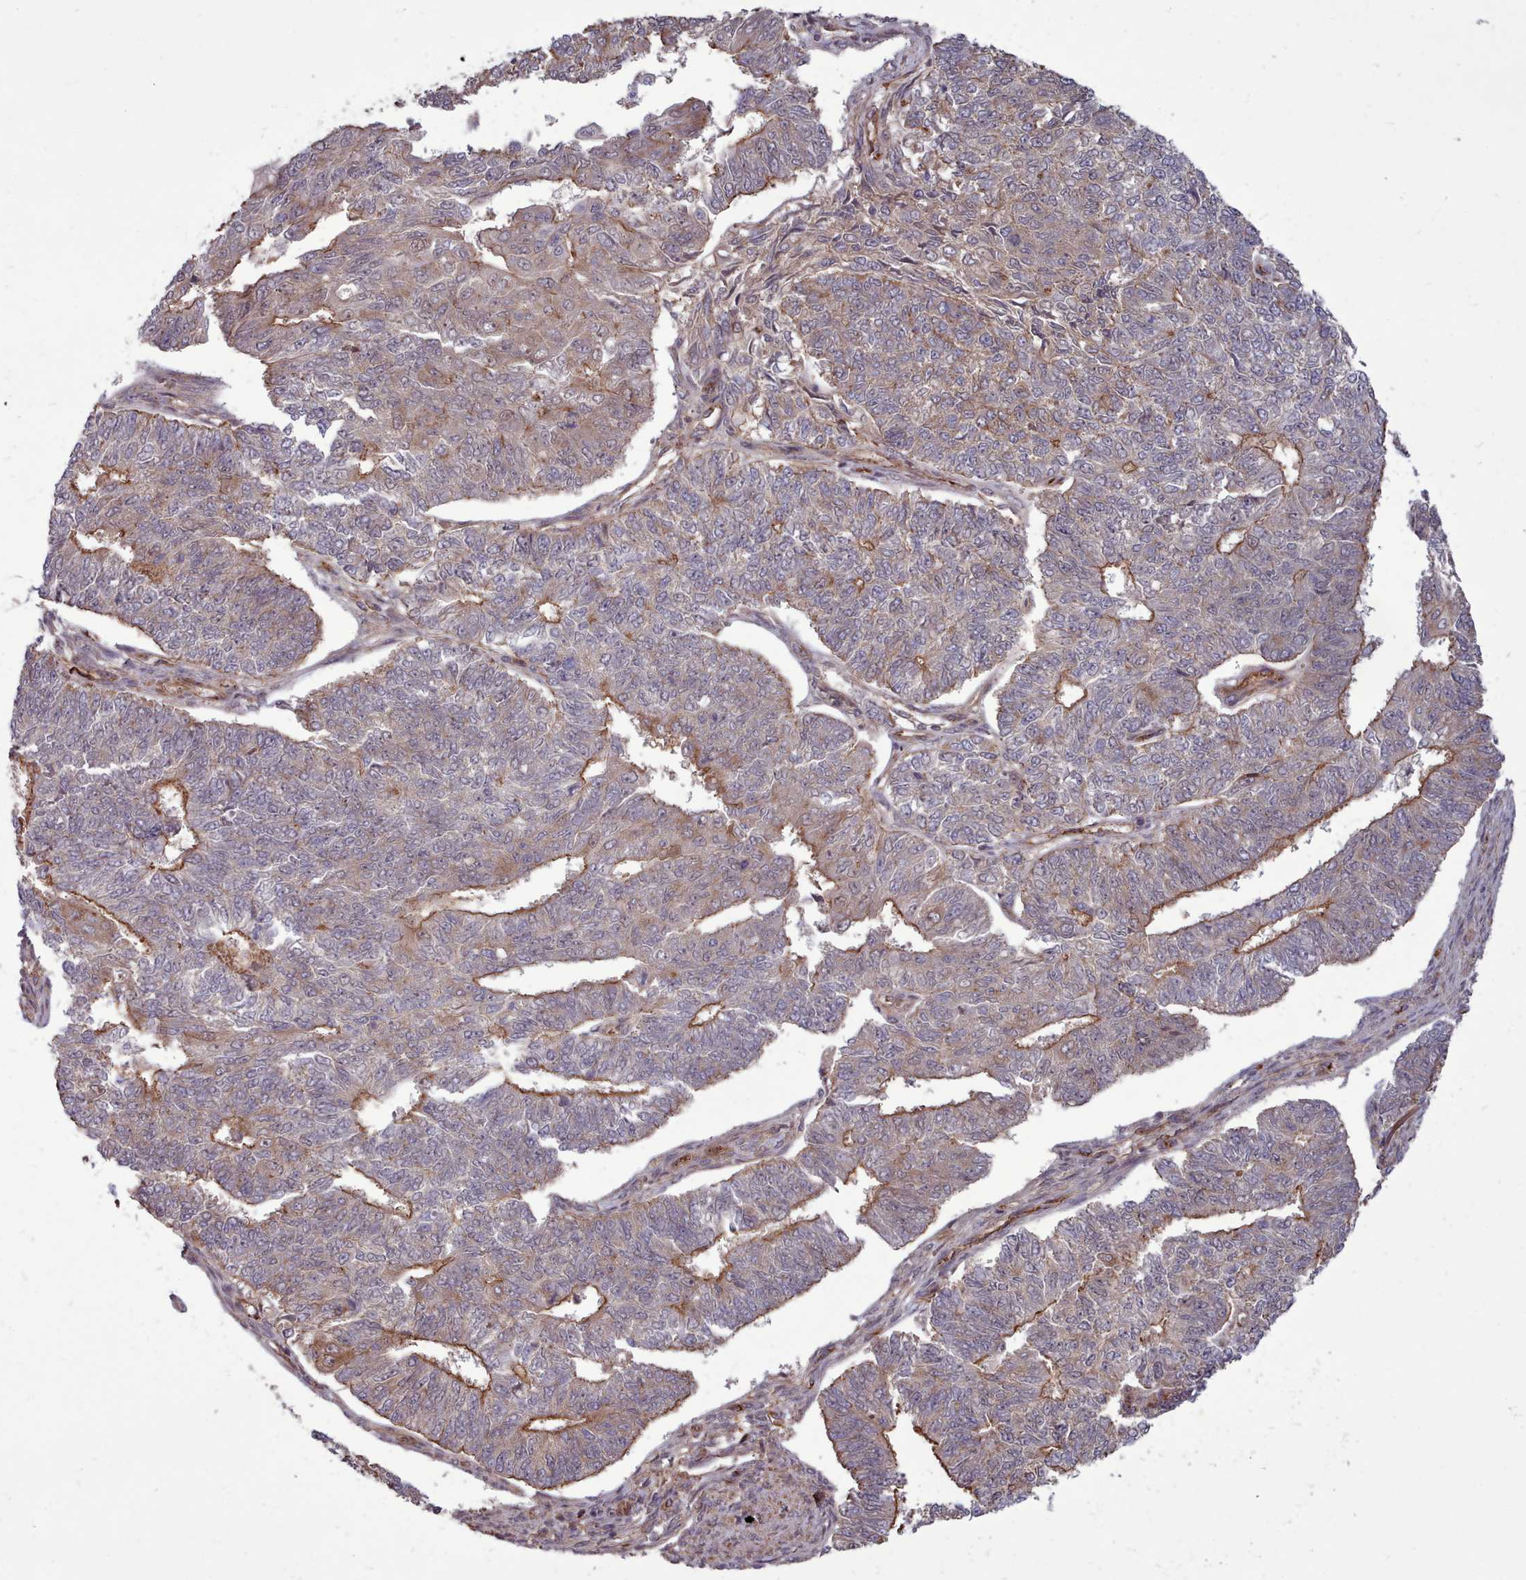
{"staining": {"intensity": "moderate", "quantity": "<25%", "location": "cytoplasmic/membranous"}, "tissue": "endometrial cancer", "cell_type": "Tumor cells", "image_type": "cancer", "snomed": [{"axis": "morphology", "description": "Adenocarcinoma, NOS"}, {"axis": "topography", "description": "Endometrium"}], "caption": "This histopathology image shows immunohistochemistry (IHC) staining of endometrial cancer (adenocarcinoma), with low moderate cytoplasmic/membranous expression in approximately <25% of tumor cells.", "gene": "STUB1", "patient": {"sex": "female", "age": 32}}